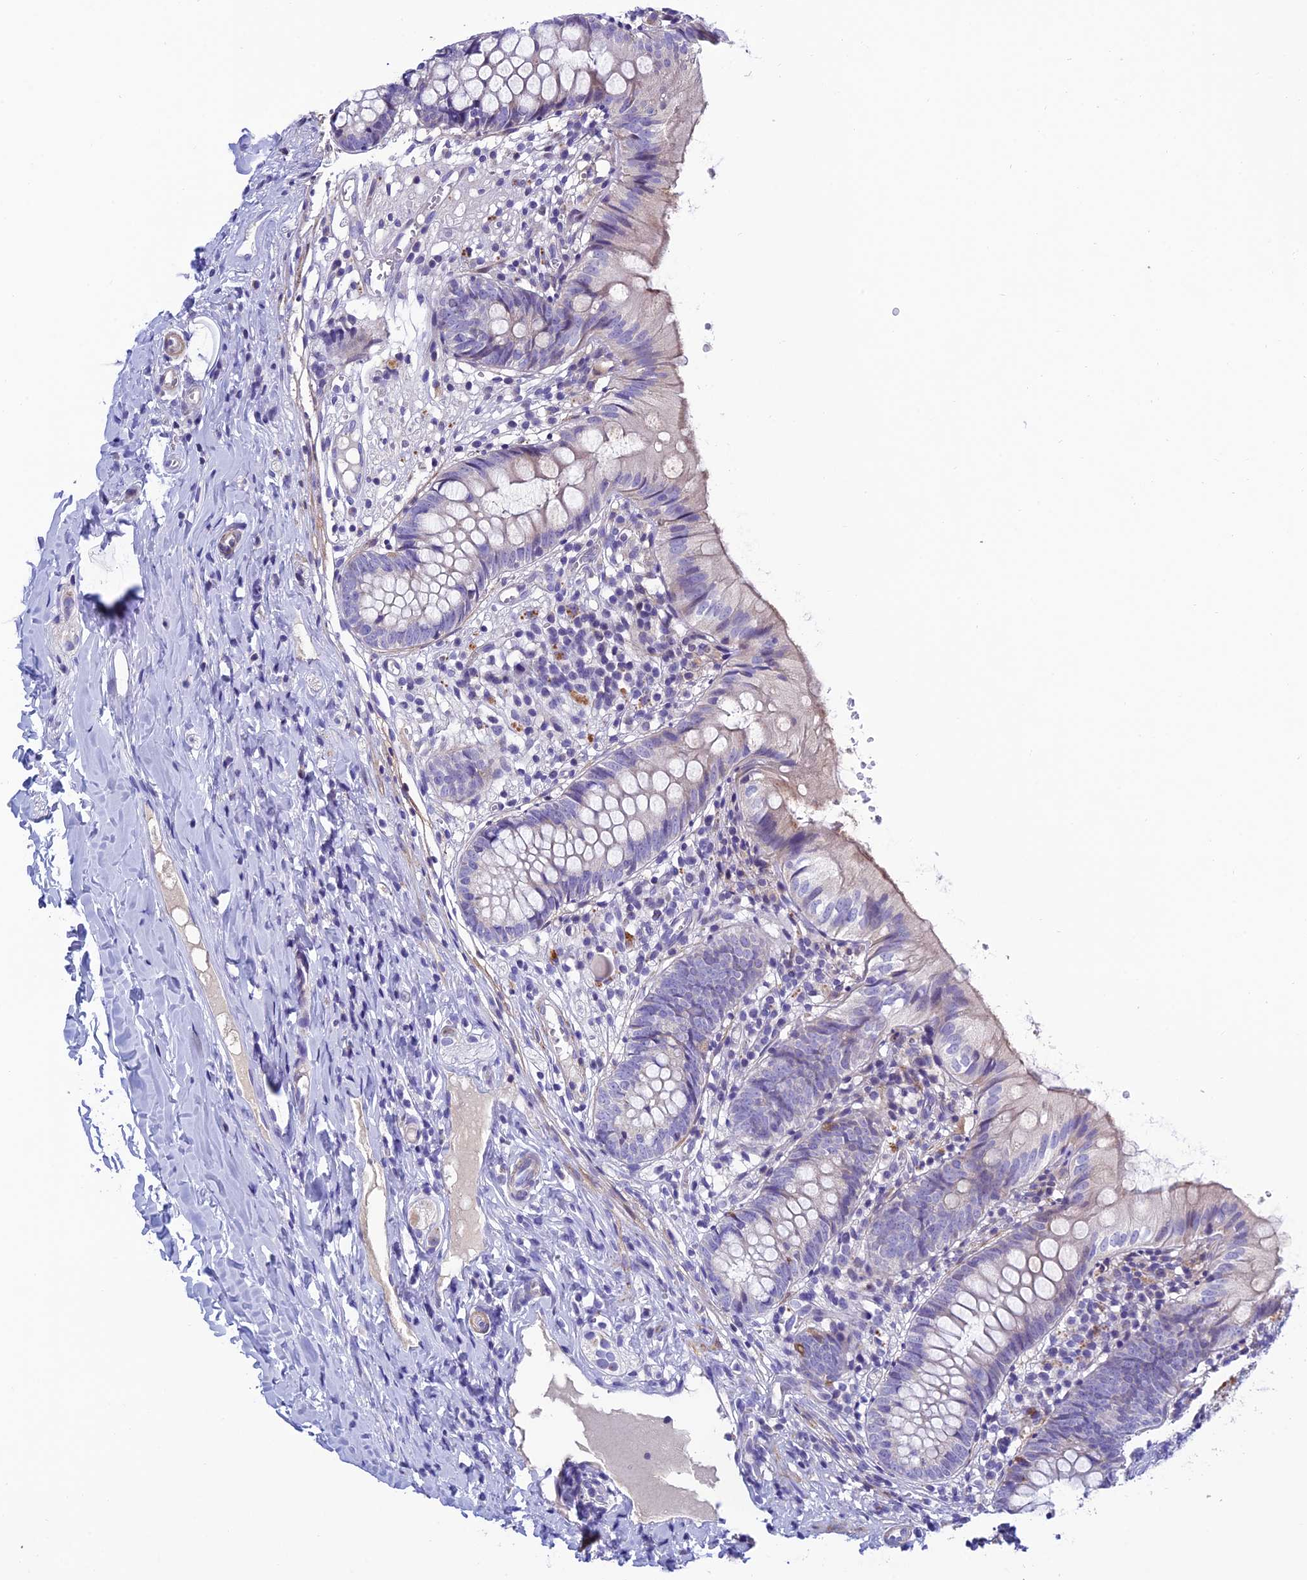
{"staining": {"intensity": "negative", "quantity": "none", "location": "none"}, "tissue": "appendix", "cell_type": "Glandular cells", "image_type": "normal", "snomed": [{"axis": "morphology", "description": "Normal tissue, NOS"}, {"axis": "topography", "description": "Appendix"}], "caption": "Immunohistochemistry (IHC) image of benign appendix: human appendix stained with DAB shows no significant protein positivity in glandular cells.", "gene": "FAM178B", "patient": {"sex": "male", "age": 8}}